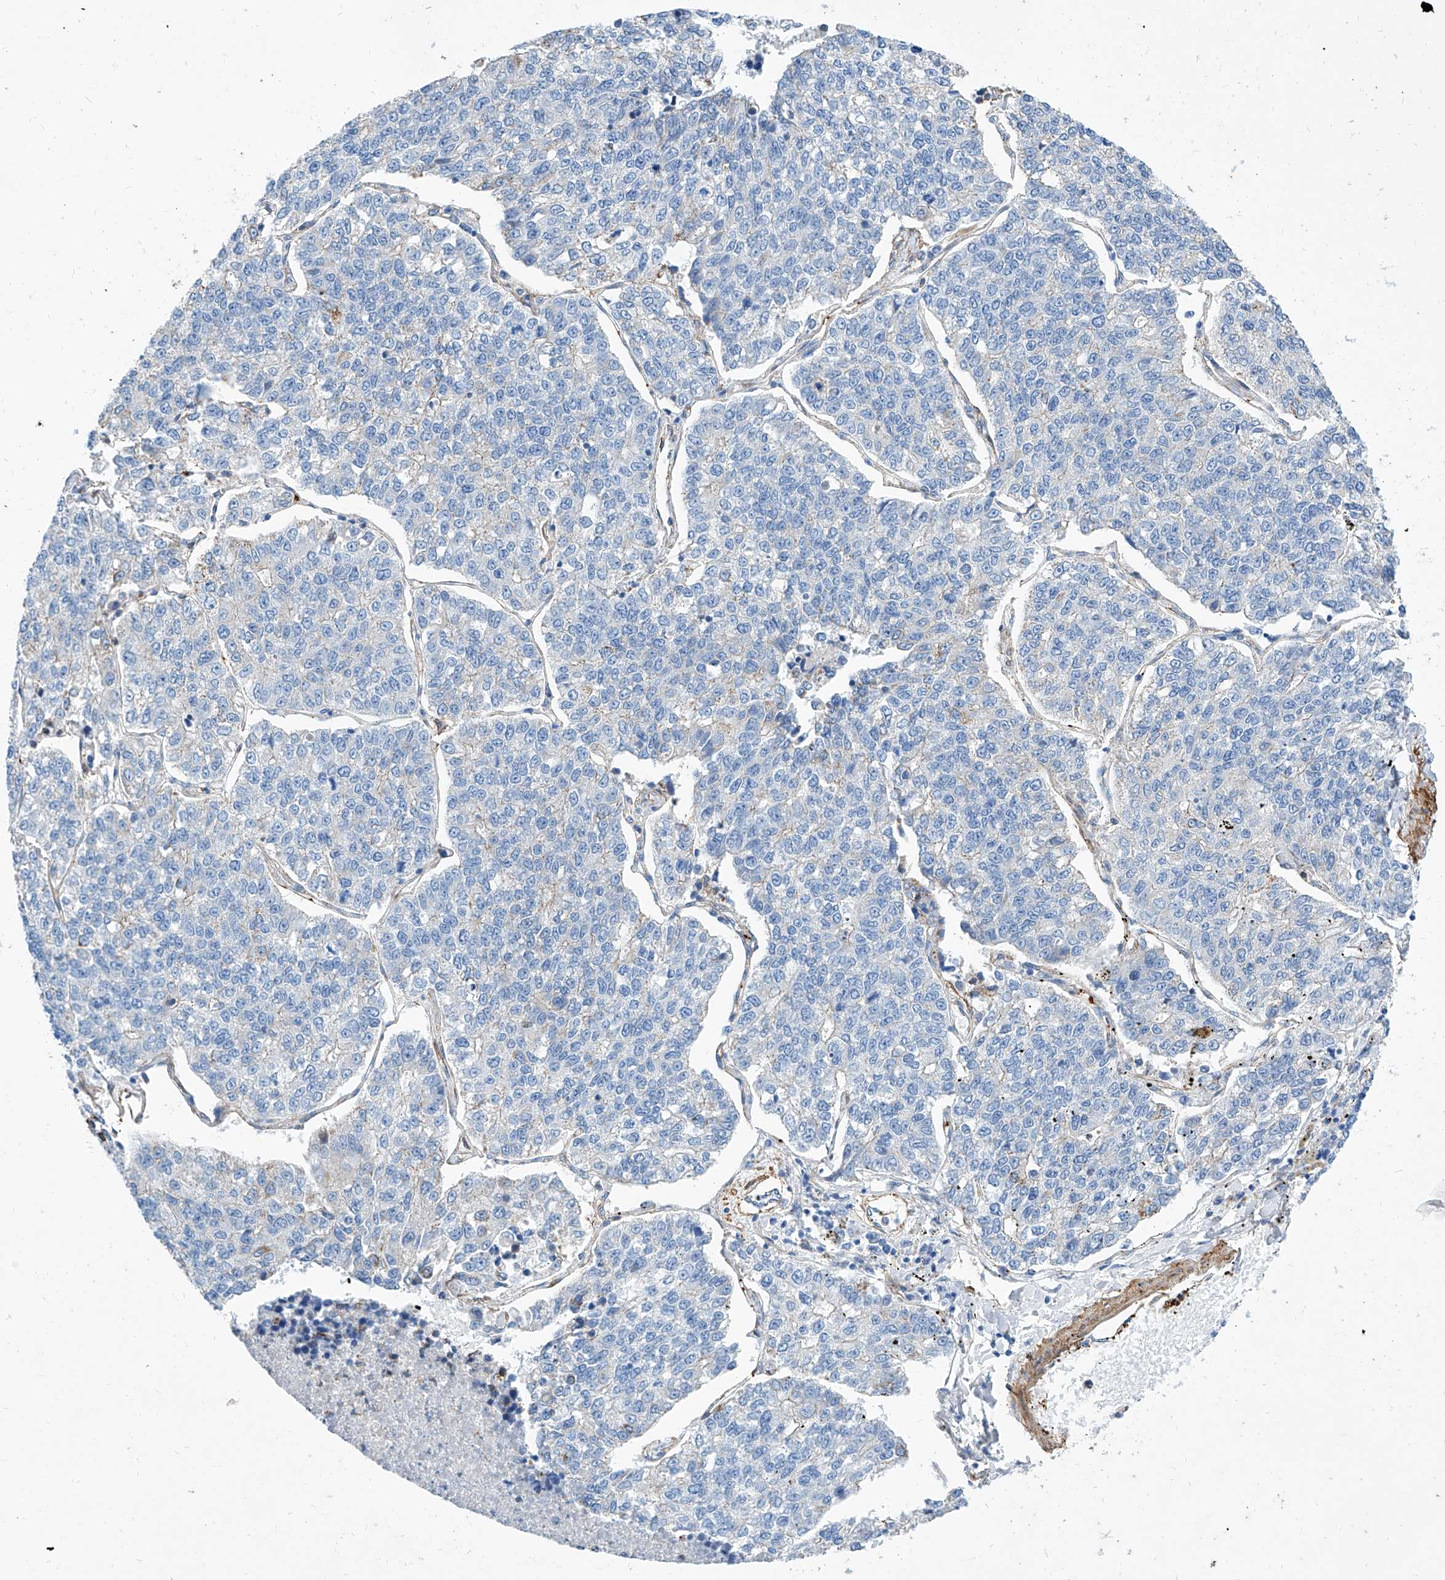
{"staining": {"intensity": "negative", "quantity": "none", "location": "none"}, "tissue": "lung cancer", "cell_type": "Tumor cells", "image_type": "cancer", "snomed": [{"axis": "morphology", "description": "Adenocarcinoma, NOS"}, {"axis": "topography", "description": "Lung"}], "caption": "An immunohistochemistry (IHC) photomicrograph of lung adenocarcinoma is shown. There is no staining in tumor cells of lung adenocarcinoma.", "gene": "TAS2R60", "patient": {"sex": "male", "age": 49}}